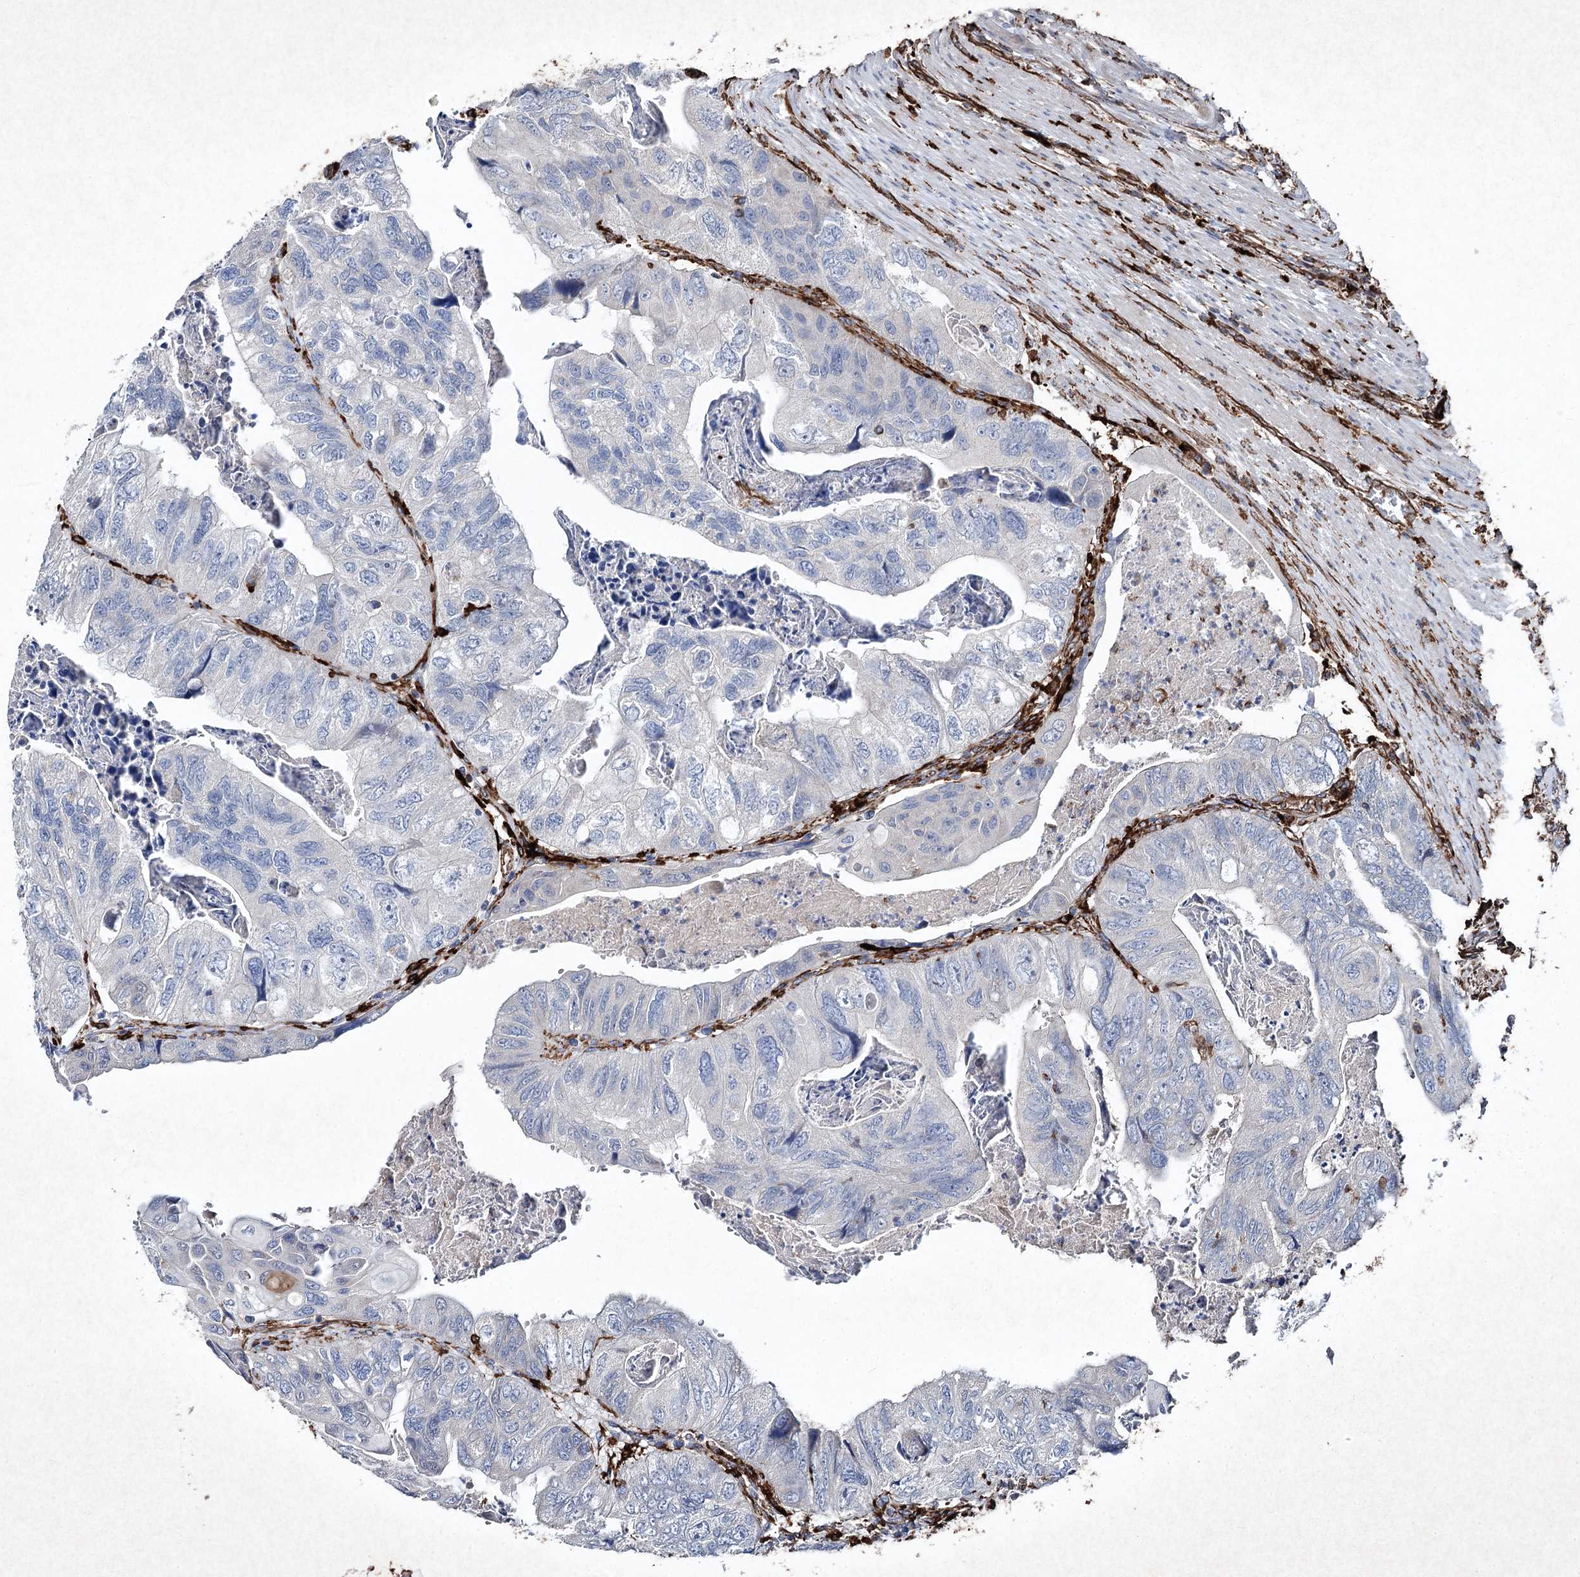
{"staining": {"intensity": "negative", "quantity": "none", "location": "none"}, "tissue": "colorectal cancer", "cell_type": "Tumor cells", "image_type": "cancer", "snomed": [{"axis": "morphology", "description": "Adenocarcinoma, NOS"}, {"axis": "topography", "description": "Rectum"}], "caption": "A high-resolution photomicrograph shows IHC staining of colorectal cancer, which shows no significant expression in tumor cells.", "gene": "CLEC4M", "patient": {"sex": "male", "age": 63}}